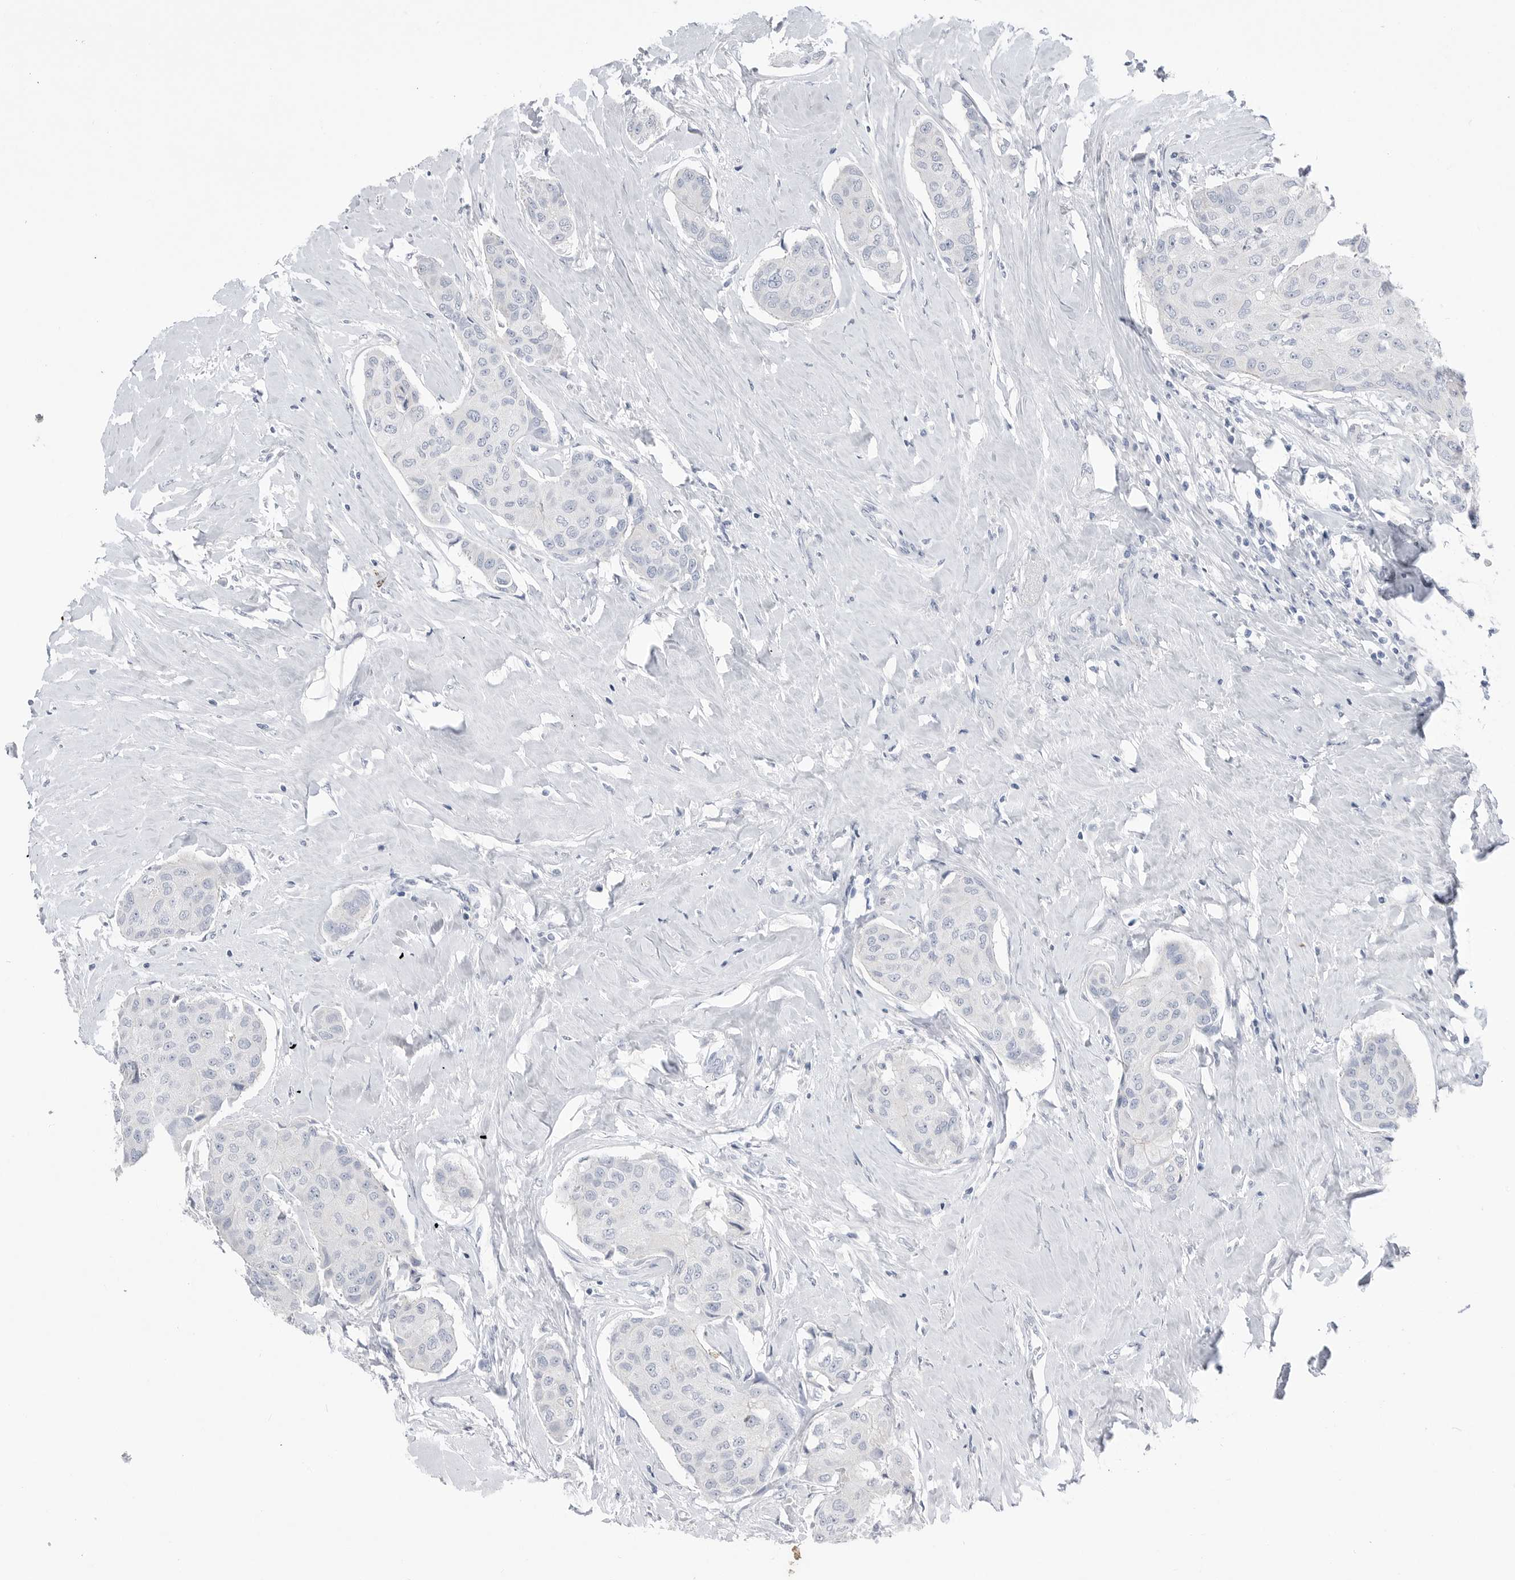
{"staining": {"intensity": "negative", "quantity": "none", "location": "none"}, "tissue": "breast cancer", "cell_type": "Tumor cells", "image_type": "cancer", "snomed": [{"axis": "morphology", "description": "Duct carcinoma"}, {"axis": "topography", "description": "Breast"}], "caption": "Immunohistochemistry micrograph of breast cancer stained for a protein (brown), which displays no expression in tumor cells.", "gene": "ABHD12", "patient": {"sex": "female", "age": 80}}